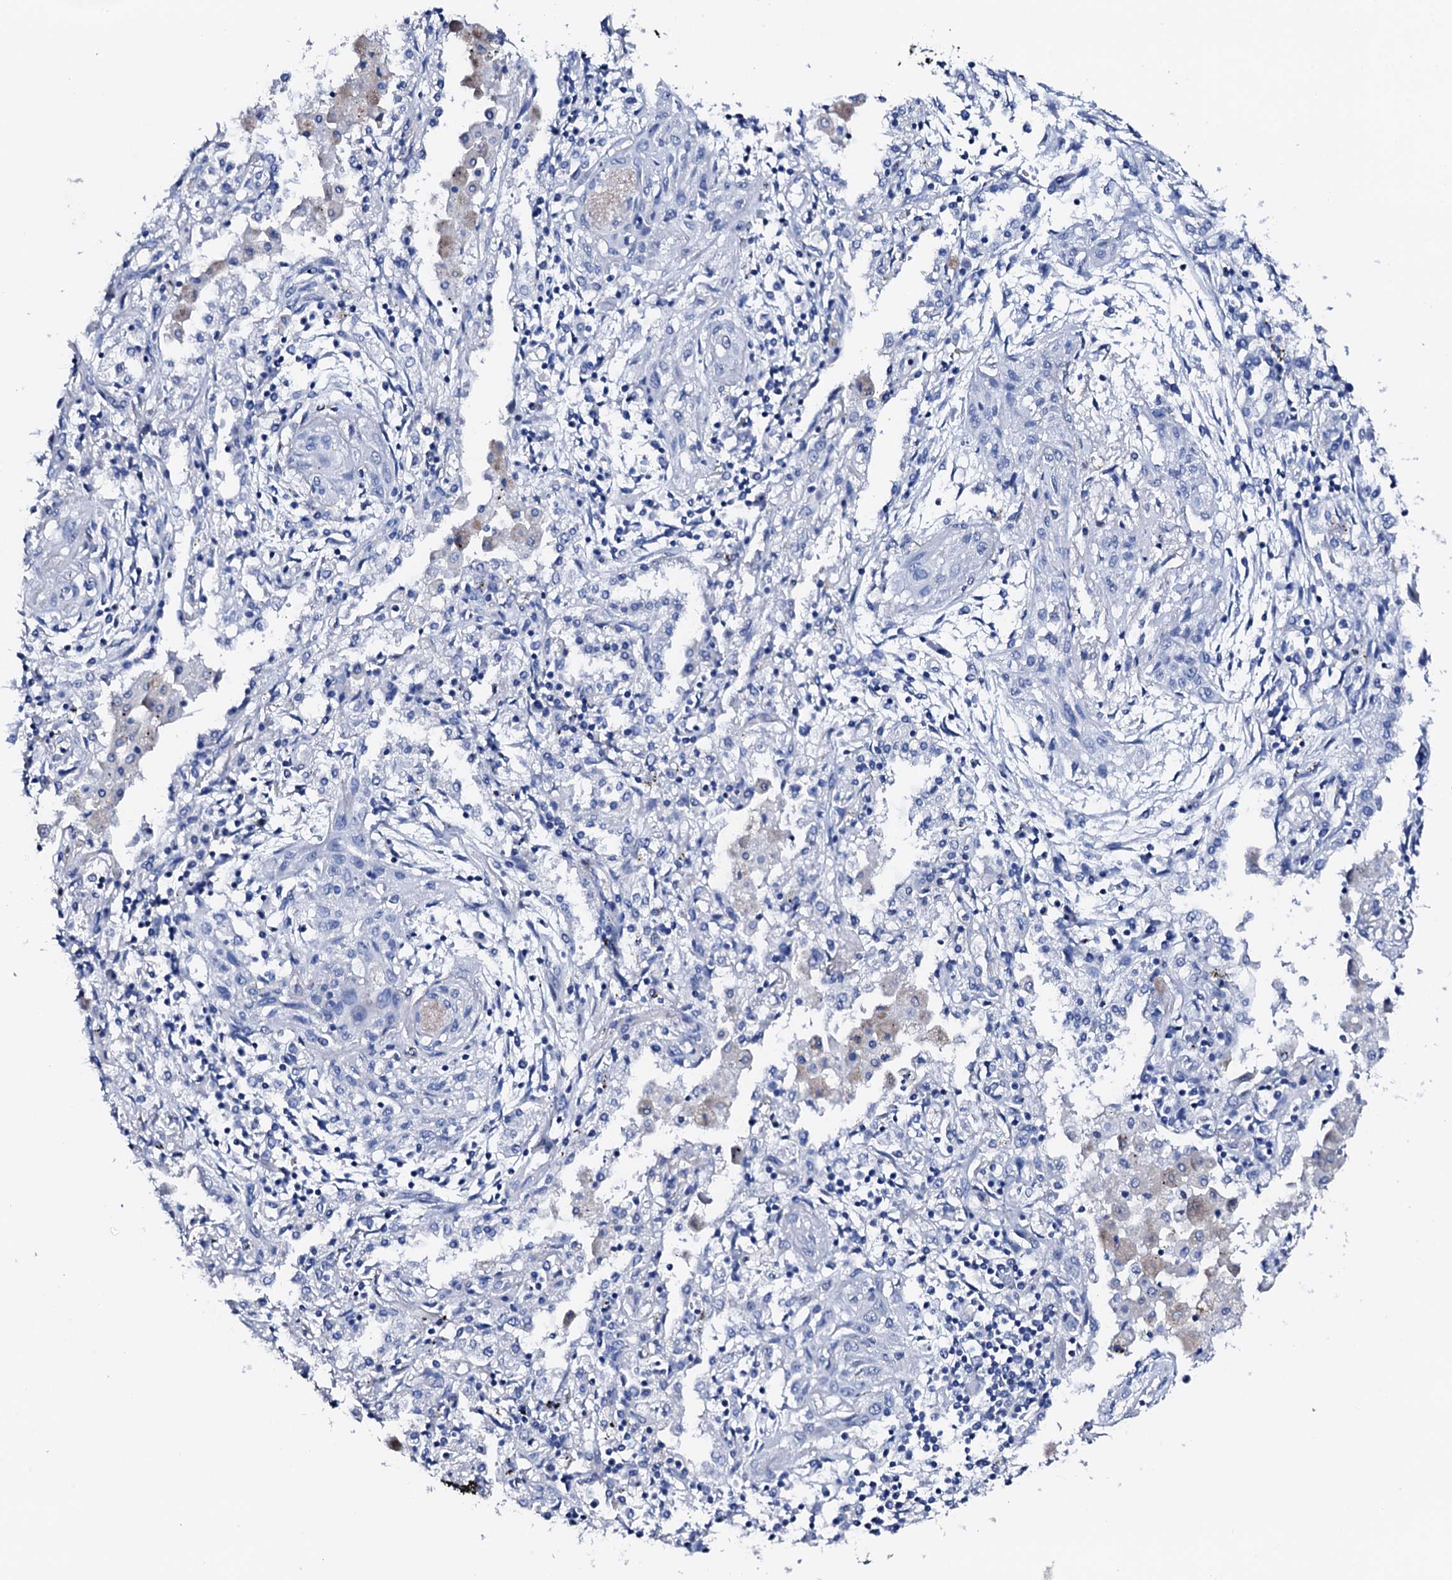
{"staining": {"intensity": "negative", "quantity": "none", "location": "none"}, "tissue": "lung cancer", "cell_type": "Tumor cells", "image_type": "cancer", "snomed": [{"axis": "morphology", "description": "Squamous cell carcinoma, NOS"}, {"axis": "topography", "description": "Lung"}], "caption": "Micrograph shows no significant protein positivity in tumor cells of lung cancer.", "gene": "NRIP2", "patient": {"sex": "female", "age": 47}}